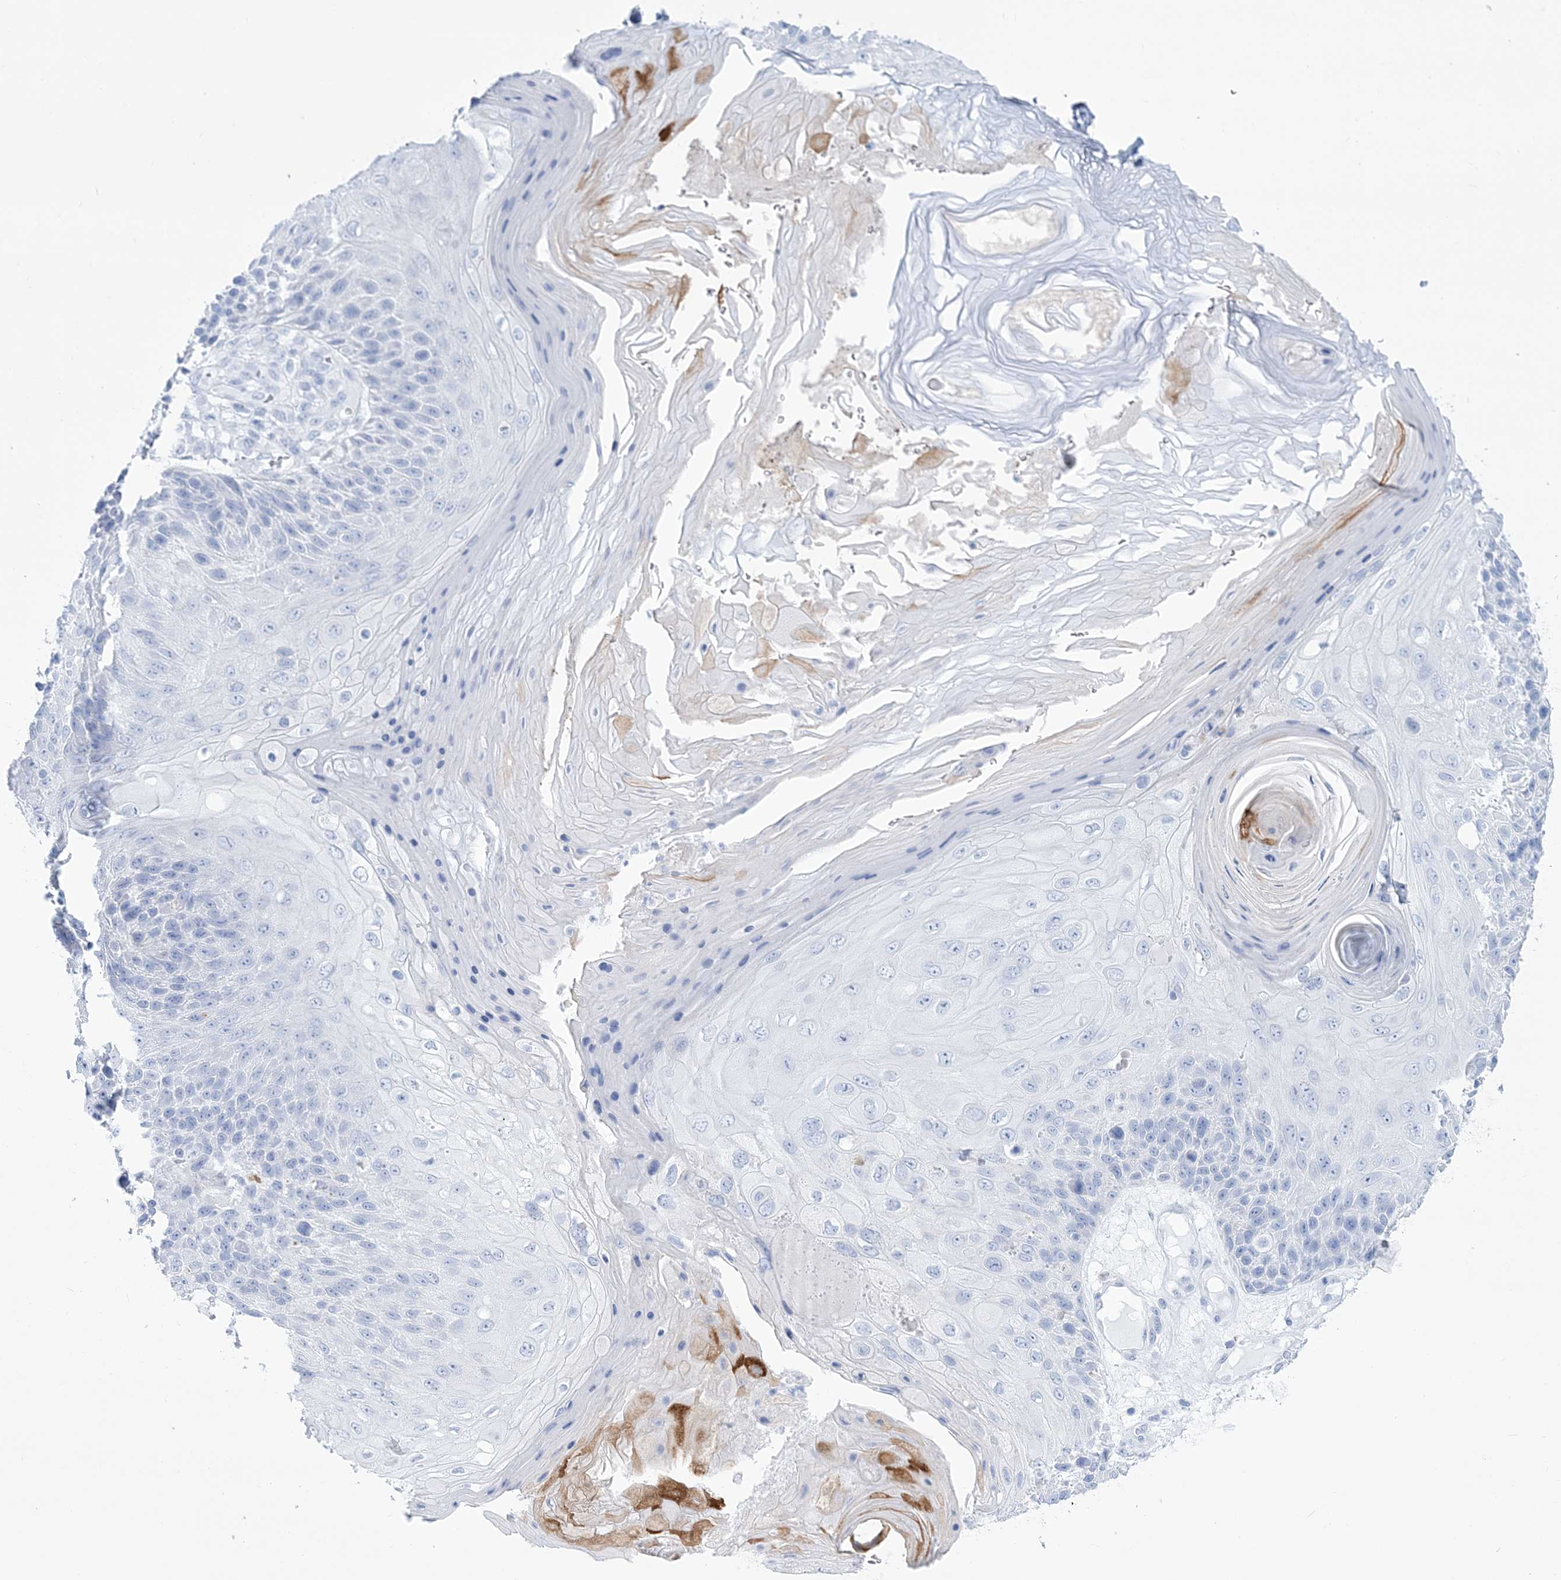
{"staining": {"intensity": "negative", "quantity": "none", "location": "none"}, "tissue": "skin cancer", "cell_type": "Tumor cells", "image_type": "cancer", "snomed": [{"axis": "morphology", "description": "Squamous cell carcinoma, NOS"}, {"axis": "topography", "description": "Skin"}], "caption": "DAB immunohistochemical staining of human skin squamous cell carcinoma exhibits no significant expression in tumor cells.", "gene": "RBP2", "patient": {"sex": "female", "age": 88}}